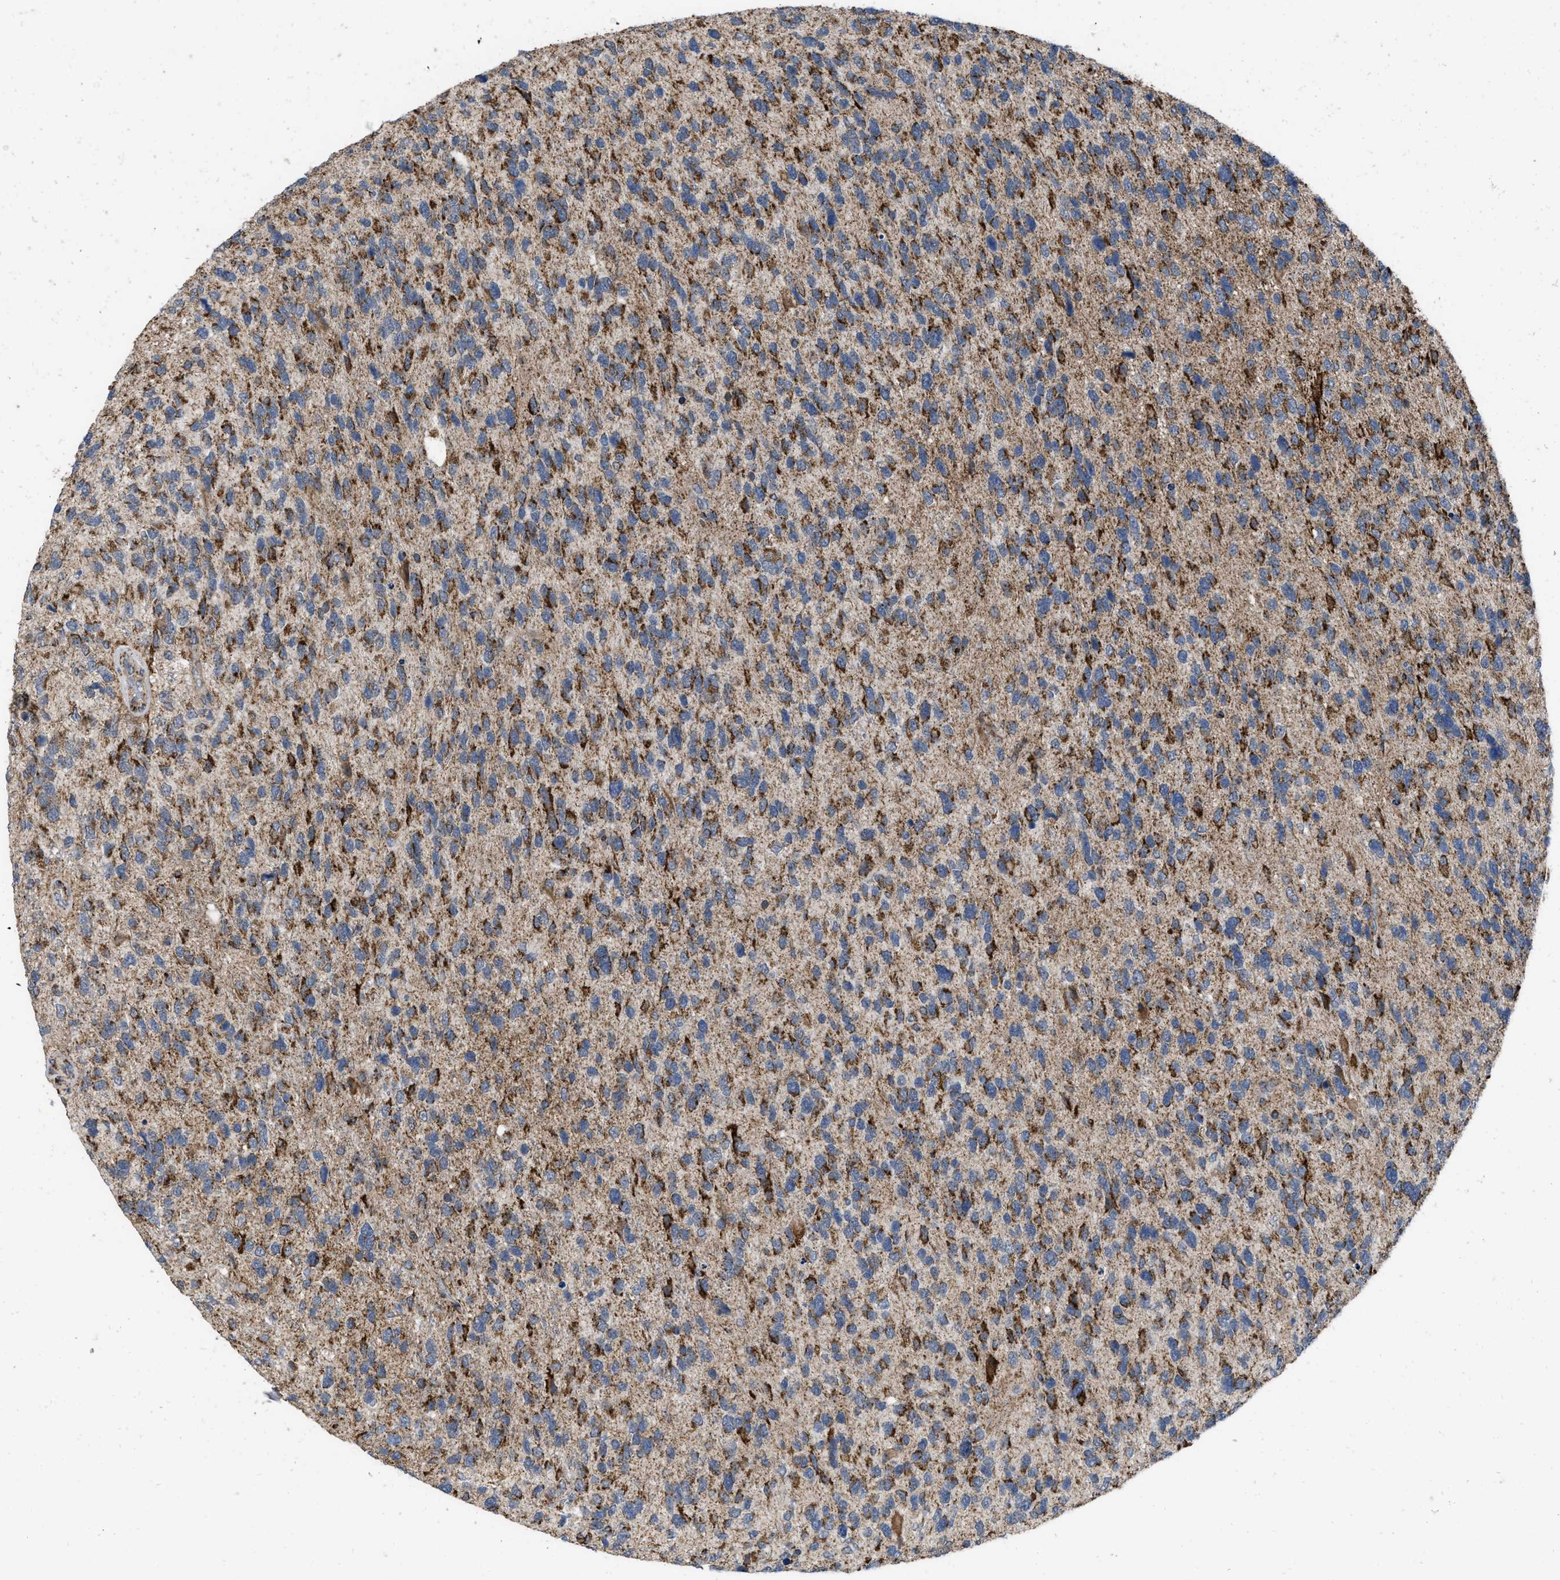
{"staining": {"intensity": "strong", "quantity": ">75%", "location": "cytoplasmic/membranous"}, "tissue": "glioma", "cell_type": "Tumor cells", "image_type": "cancer", "snomed": [{"axis": "morphology", "description": "Glioma, malignant, High grade"}, {"axis": "topography", "description": "Brain"}], "caption": "Malignant high-grade glioma stained for a protein displays strong cytoplasmic/membranous positivity in tumor cells.", "gene": "AKAP1", "patient": {"sex": "female", "age": 58}}